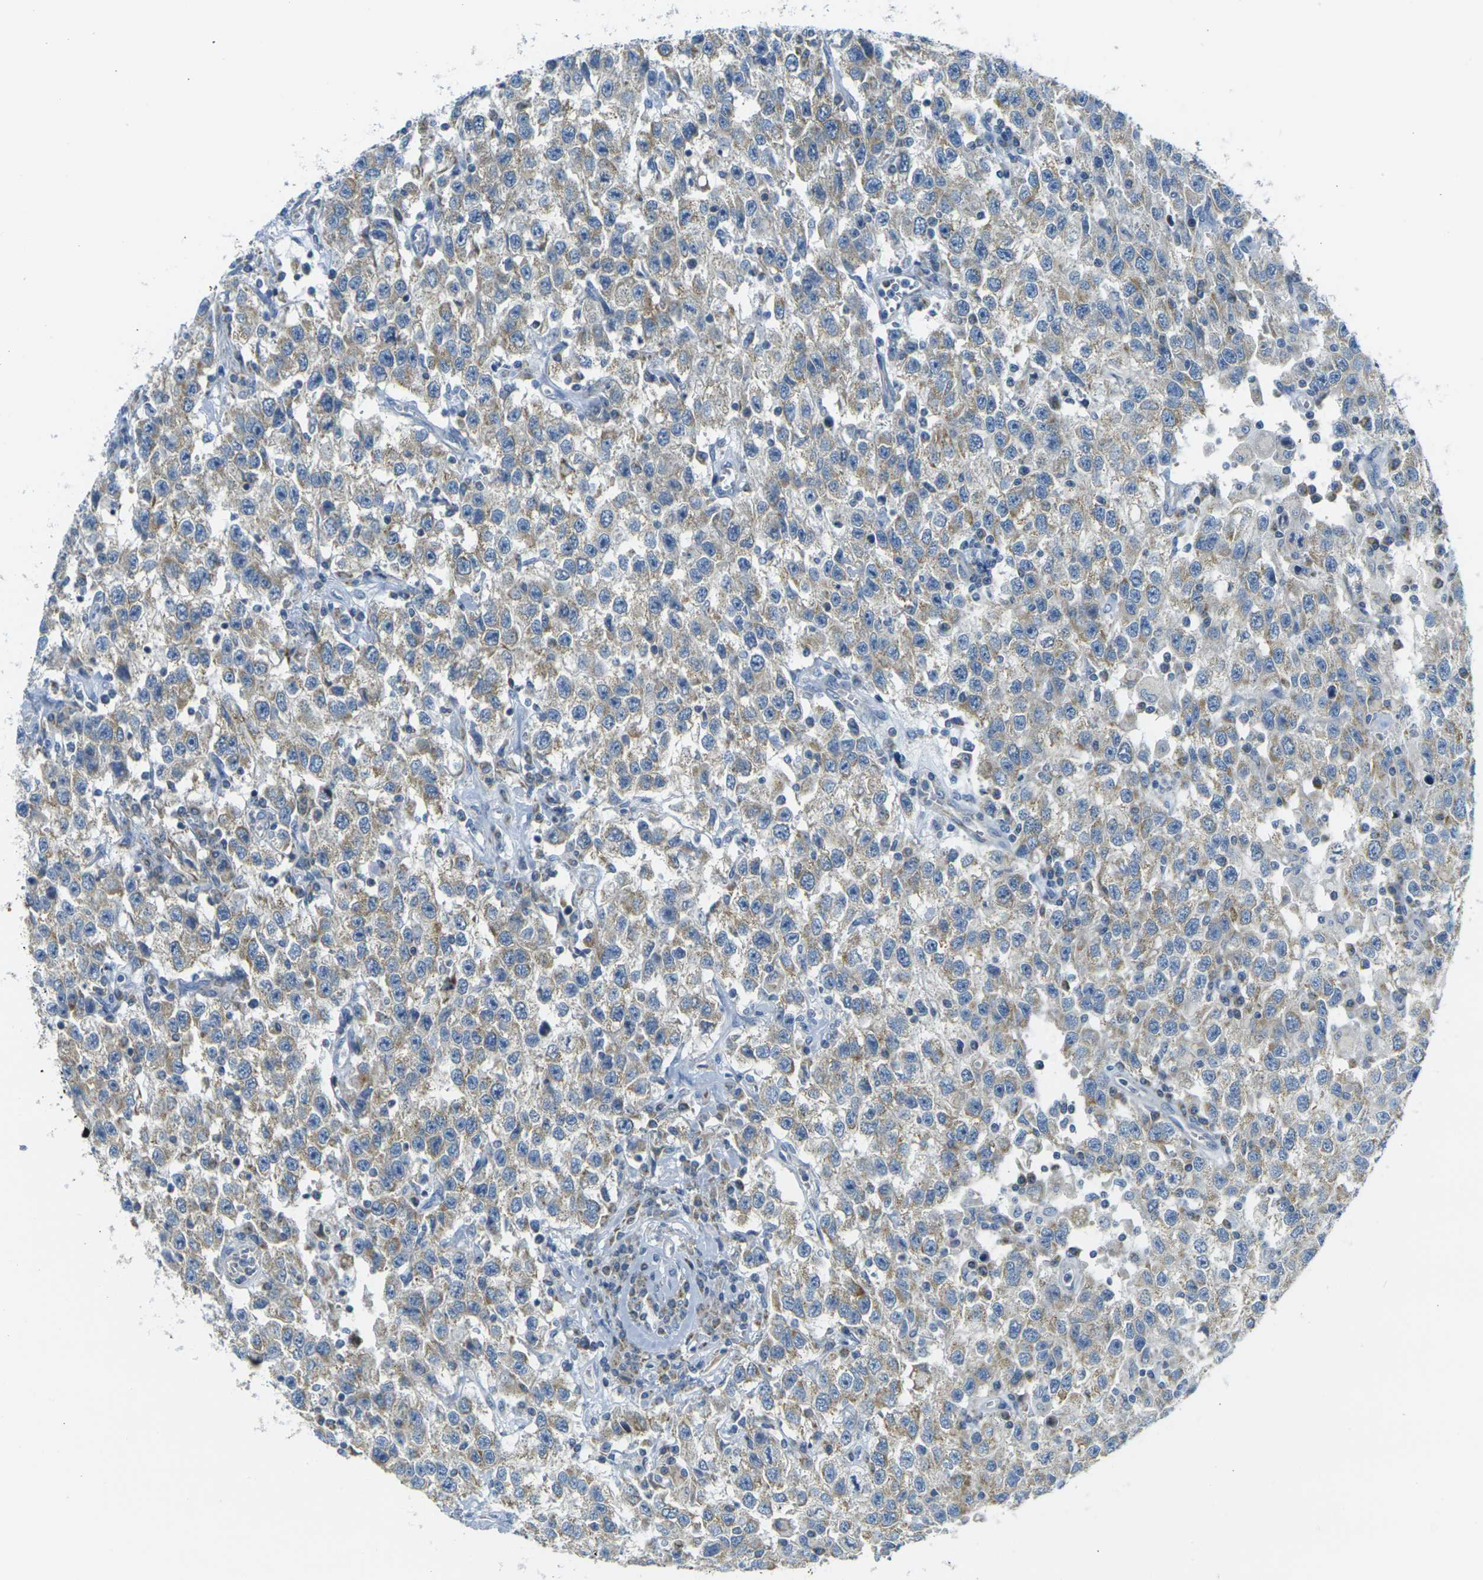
{"staining": {"intensity": "weak", "quantity": ">75%", "location": "cytoplasmic/membranous"}, "tissue": "testis cancer", "cell_type": "Tumor cells", "image_type": "cancer", "snomed": [{"axis": "morphology", "description": "Seminoma, NOS"}, {"axis": "topography", "description": "Testis"}], "caption": "Human testis cancer (seminoma) stained with a brown dye demonstrates weak cytoplasmic/membranous positive staining in approximately >75% of tumor cells.", "gene": "PARD6B", "patient": {"sex": "male", "age": 41}}